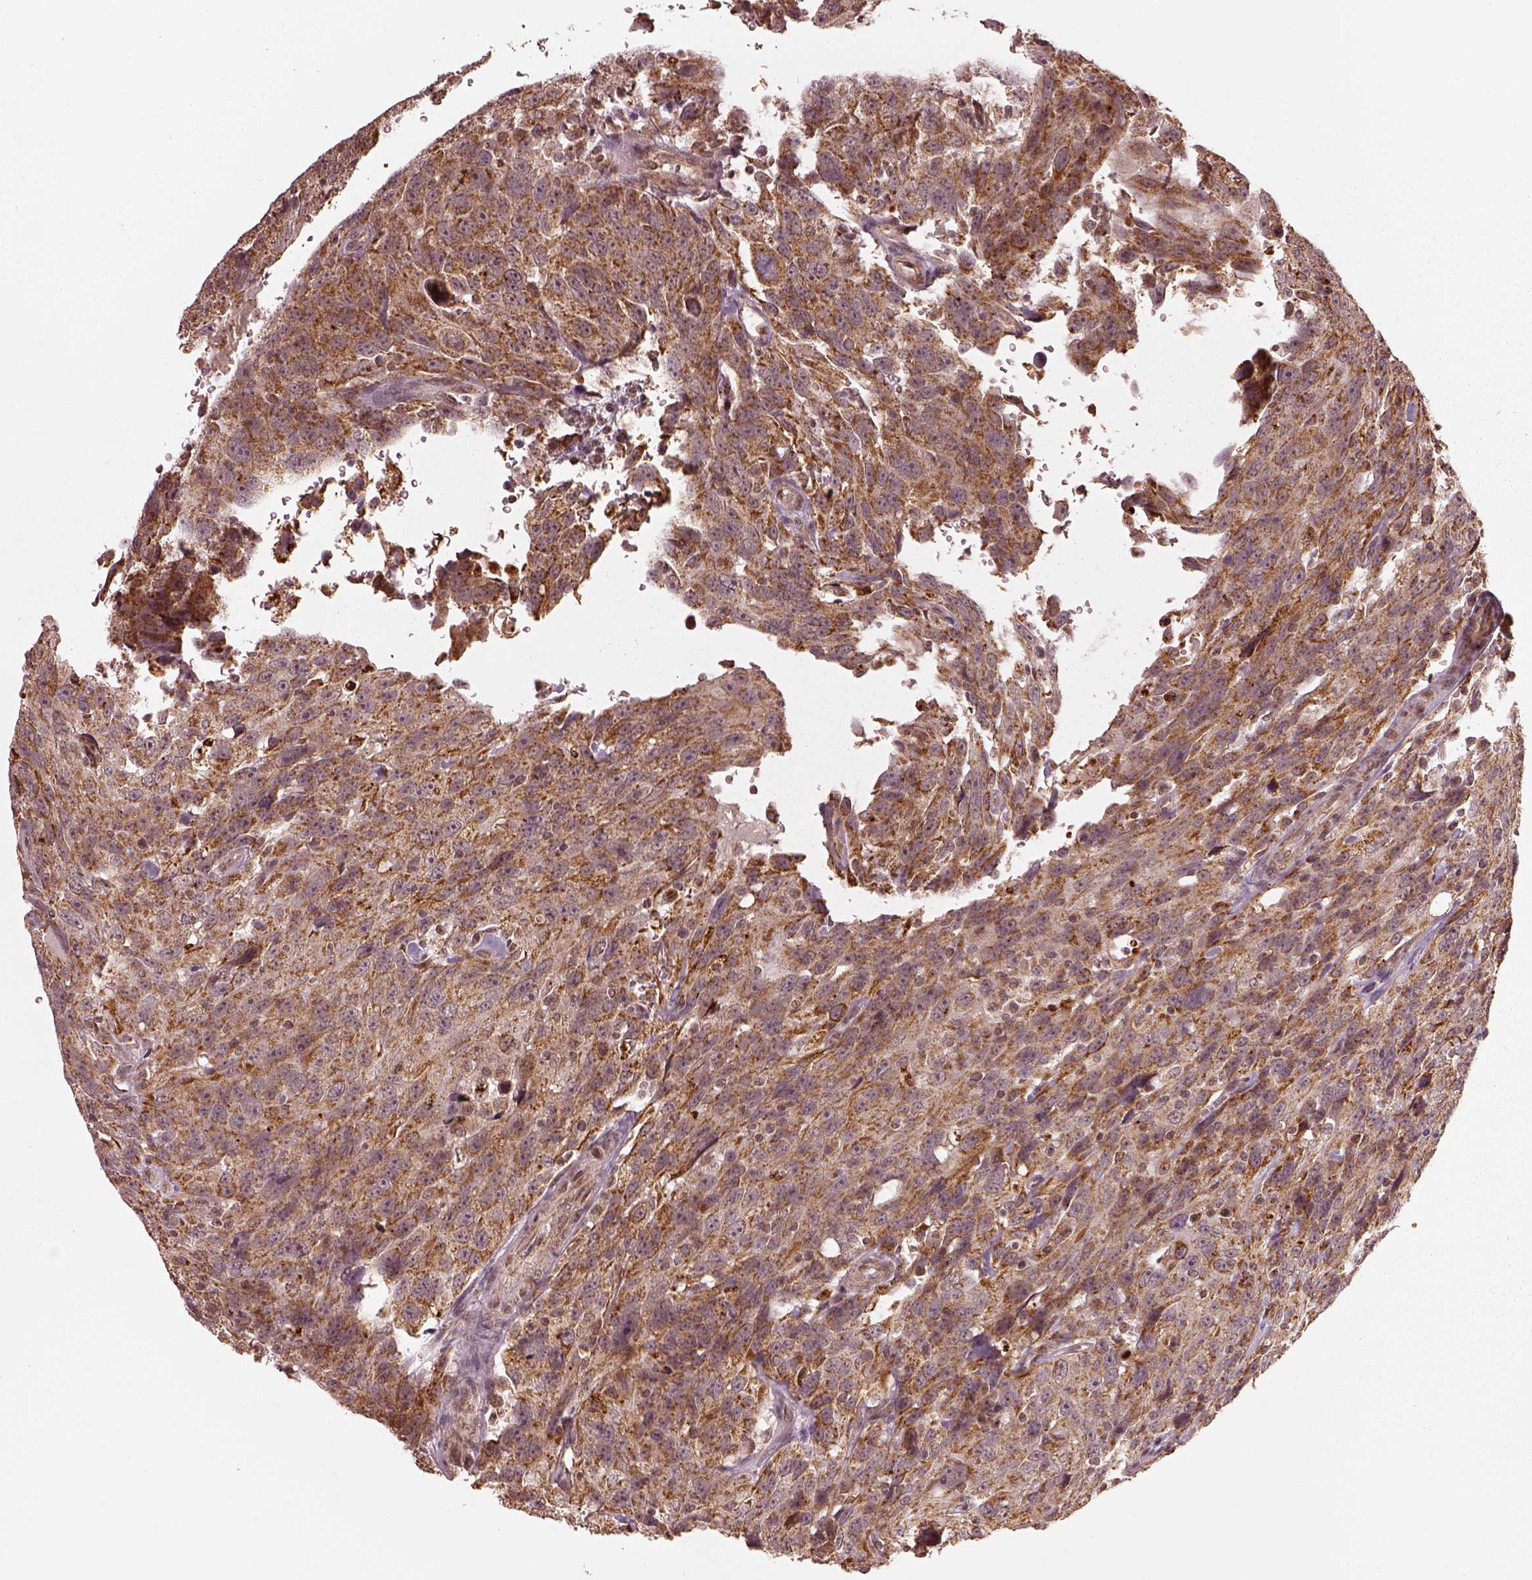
{"staining": {"intensity": "moderate", "quantity": ">75%", "location": "cytoplasmic/membranous"}, "tissue": "urothelial cancer", "cell_type": "Tumor cells", "image_type": "cancer", "snomed": [{"axis": "morphology", "description": "Urothelial carcinoma, NOS"}, {"axis": "morphology", "description": "Urothelial carcinoma, High grade"}, {"axis": "topography", "description": "Urinary bladder"}], "caption": "Immunohistochemistry (IHC) staining of urothelial cancer, which reveals medium levels of moderate cytoplasmic/membranous staining in approximately >75% of tumor cells indicating moderate cytoplasmic/membranous protein expression. The staining was performed using DAB (3,3'-diaminobenzidine) (brown) for protein detection and nuclei were counterstained in hematoxylin (blue).", "gene": "SEL1L3", "patient": {"sex": "female", "age": 73}}